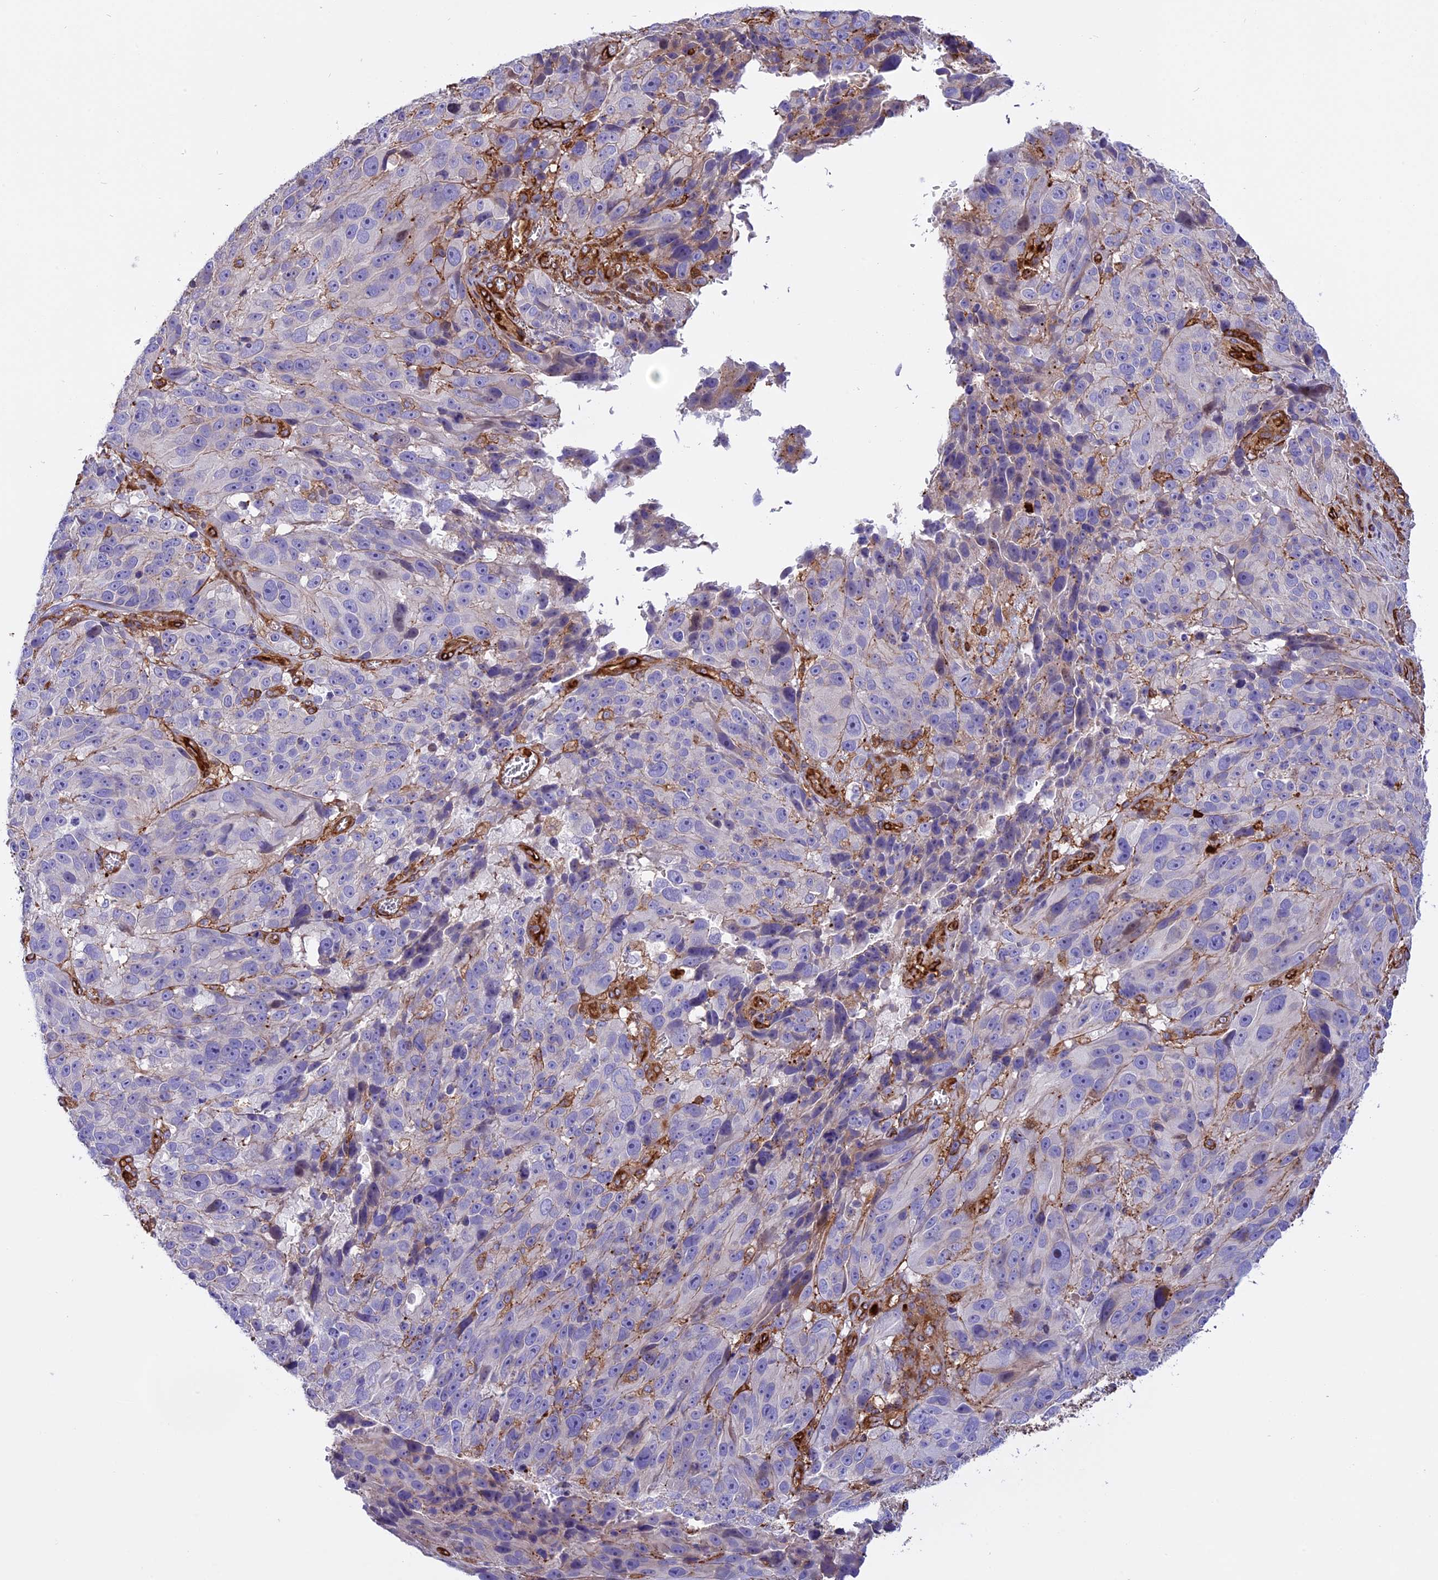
{"staining": {"intensity": "negative", "quantity": "none", "location": "none"}, "tissue": "melanoma", "cell_type": "Tumor cells", "image_type": "cancer", "snomed": [{"axis": "morphology", "description": "Malignant melanoma, NOS"}, {"axis": "topography", "description": "Skin"}], "caption": "This is an immunohistochemistry (IHC) image of human malignant melanoma. There is no staining in tumor cells.", "gene": "CD99L2", "patient": {"sex": "male", "age": 84}}